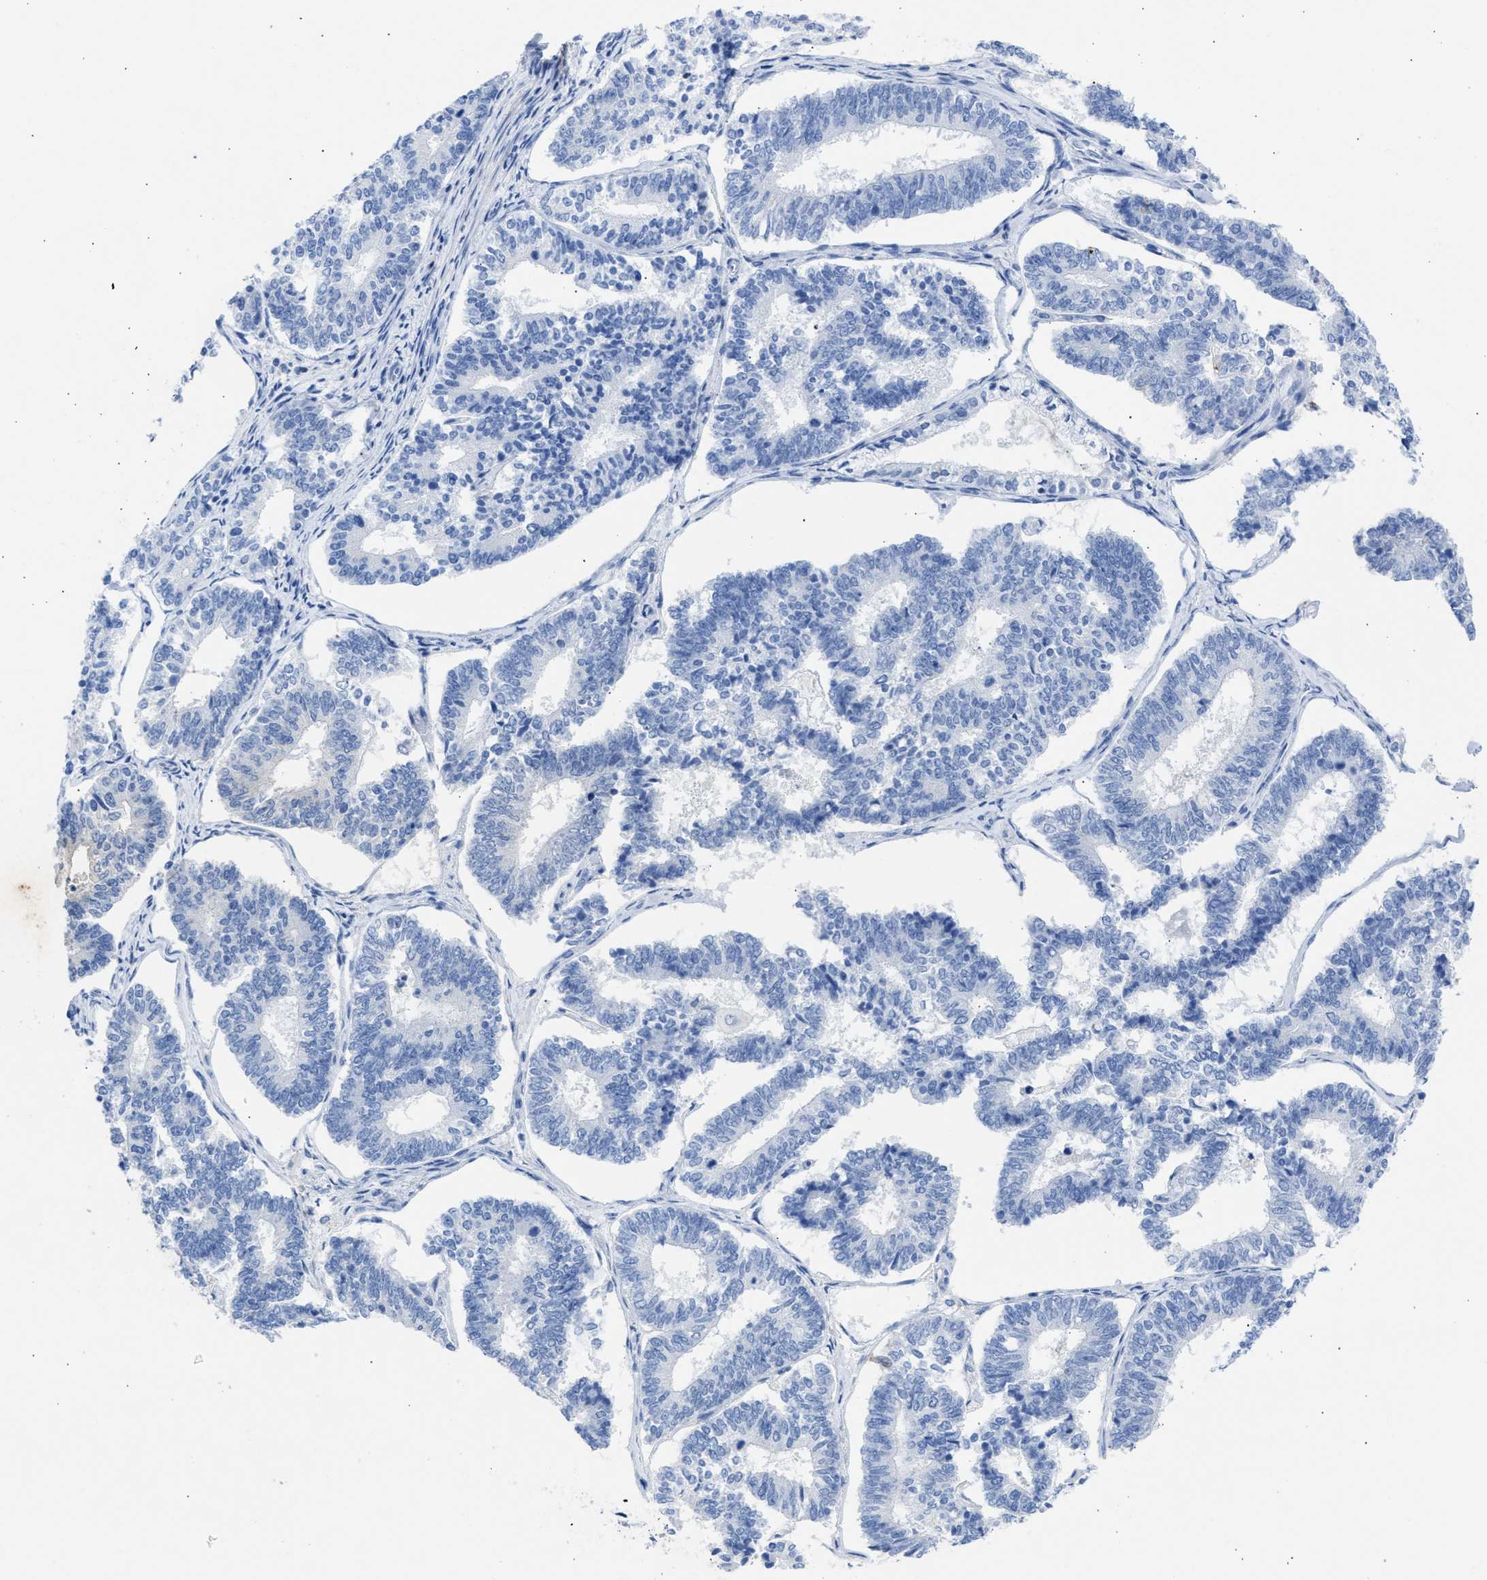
{"staining": {"intensity": "negative", "quantity": "none", "location": "none"}, "tissue": "endometrial cancer", "cell_type": "Tumor cells", "image_type": "cancer", "snomed": [{"axis": "morphology", "description": "Adenocarcinoma, NOS"}, {"axis": "topography", "description": "Endometrium"}], "caption": "Human endometrial cancer (adenocarcinoma) stained for a protein using immunohistochemistry reveals no staining in tumor cells.", "gene": "NCAM1", "patient": {"sex": "female", "age": 70}}